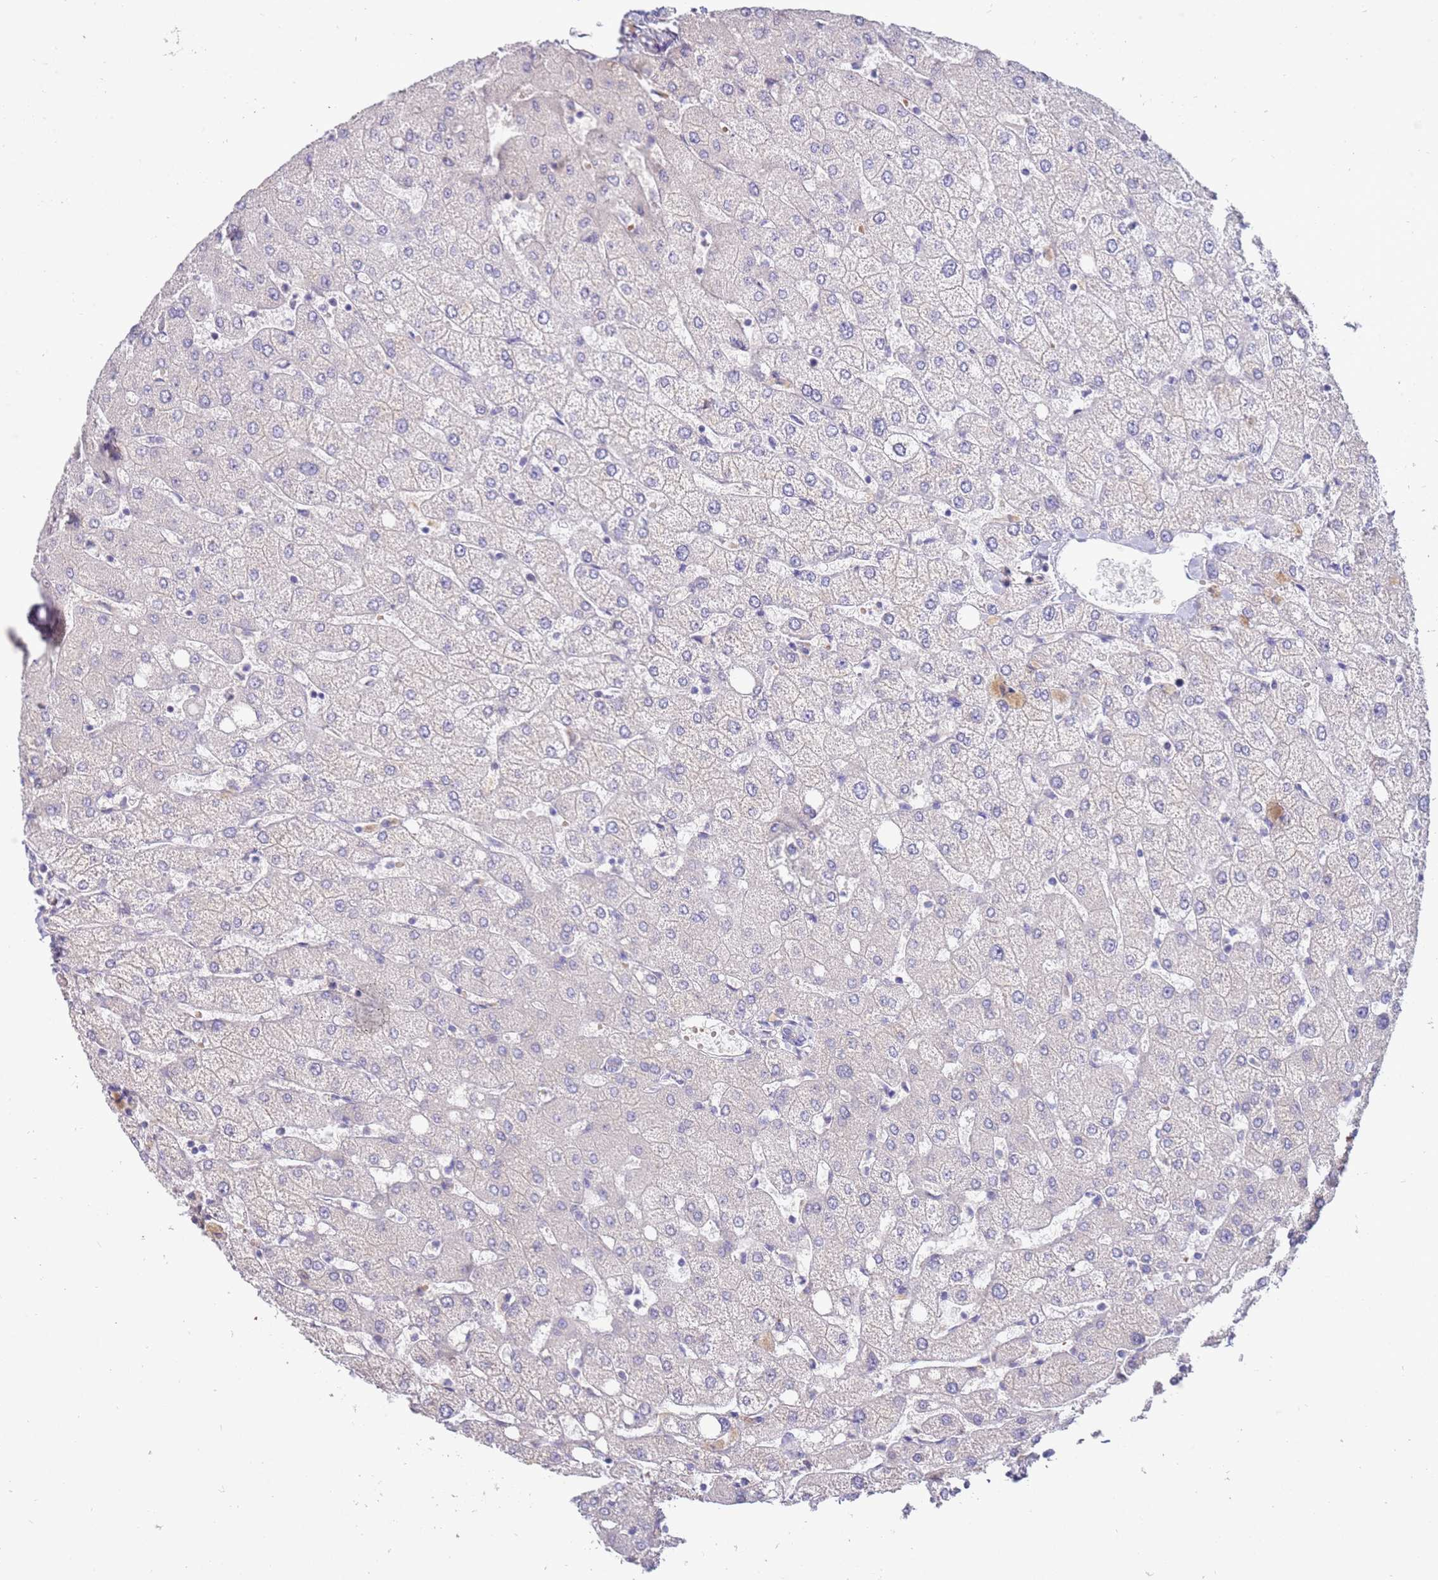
{"staining": {"intensity": "negative", "quantity": "none", "location": "none"}, "tissue": "liver", "cell_type": "Cholangiocytes", "image_type": "normal", "snomed": [{"axis": "morphology", "description": "Normal tissue, NOS"}, {"axis": "topography", "description": "Liver"}], "caption": "IHC photomicrograph of normal liver: human liver stained with DAB displays no significant protein expression in cholangiocytes.", "gene": "NMUR2", "patient": {"sex": "female", "age": 54}}